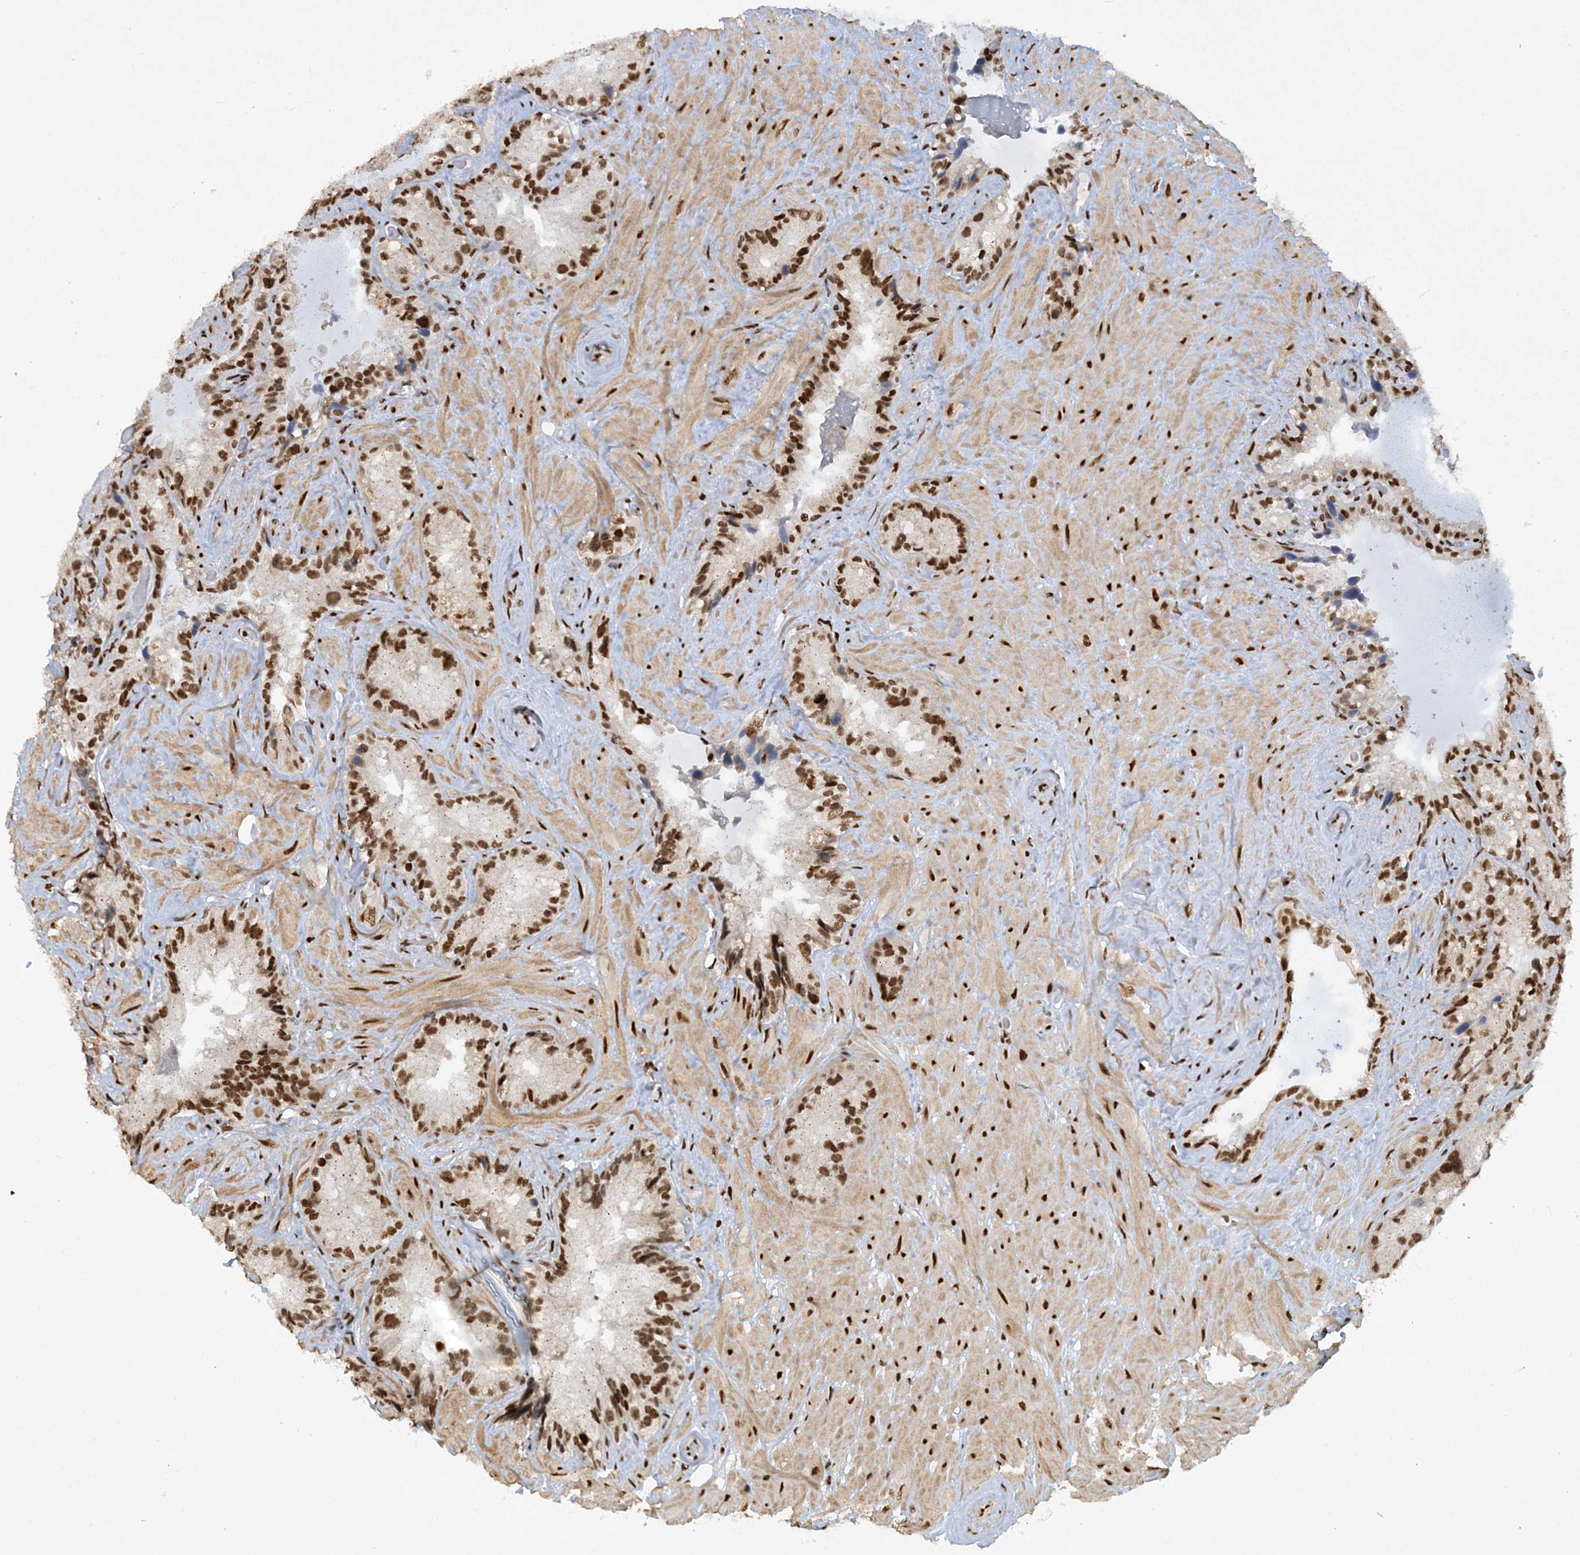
{"staining": {"intensity": "strong", "quantity": ">75%", "location": "nuclear"}, "tissue": "seminal vesicle", "cell_type": "Glandular cells", "image_type": "normal", "snomed": [{"axis": "morphology", "description": "Normal tissue, NOS"}, {"axis": "topography", "description": "Prostate"}, {"axis": "topography", "description": "Seminal veicle"}], "caption": "Seminal vesicle stained with IHC demonstrates strong nuclear expression in approximately >75% of glandular cells.", "gene": "DELE1", "patient": {"sex": "male", "age": 68}}